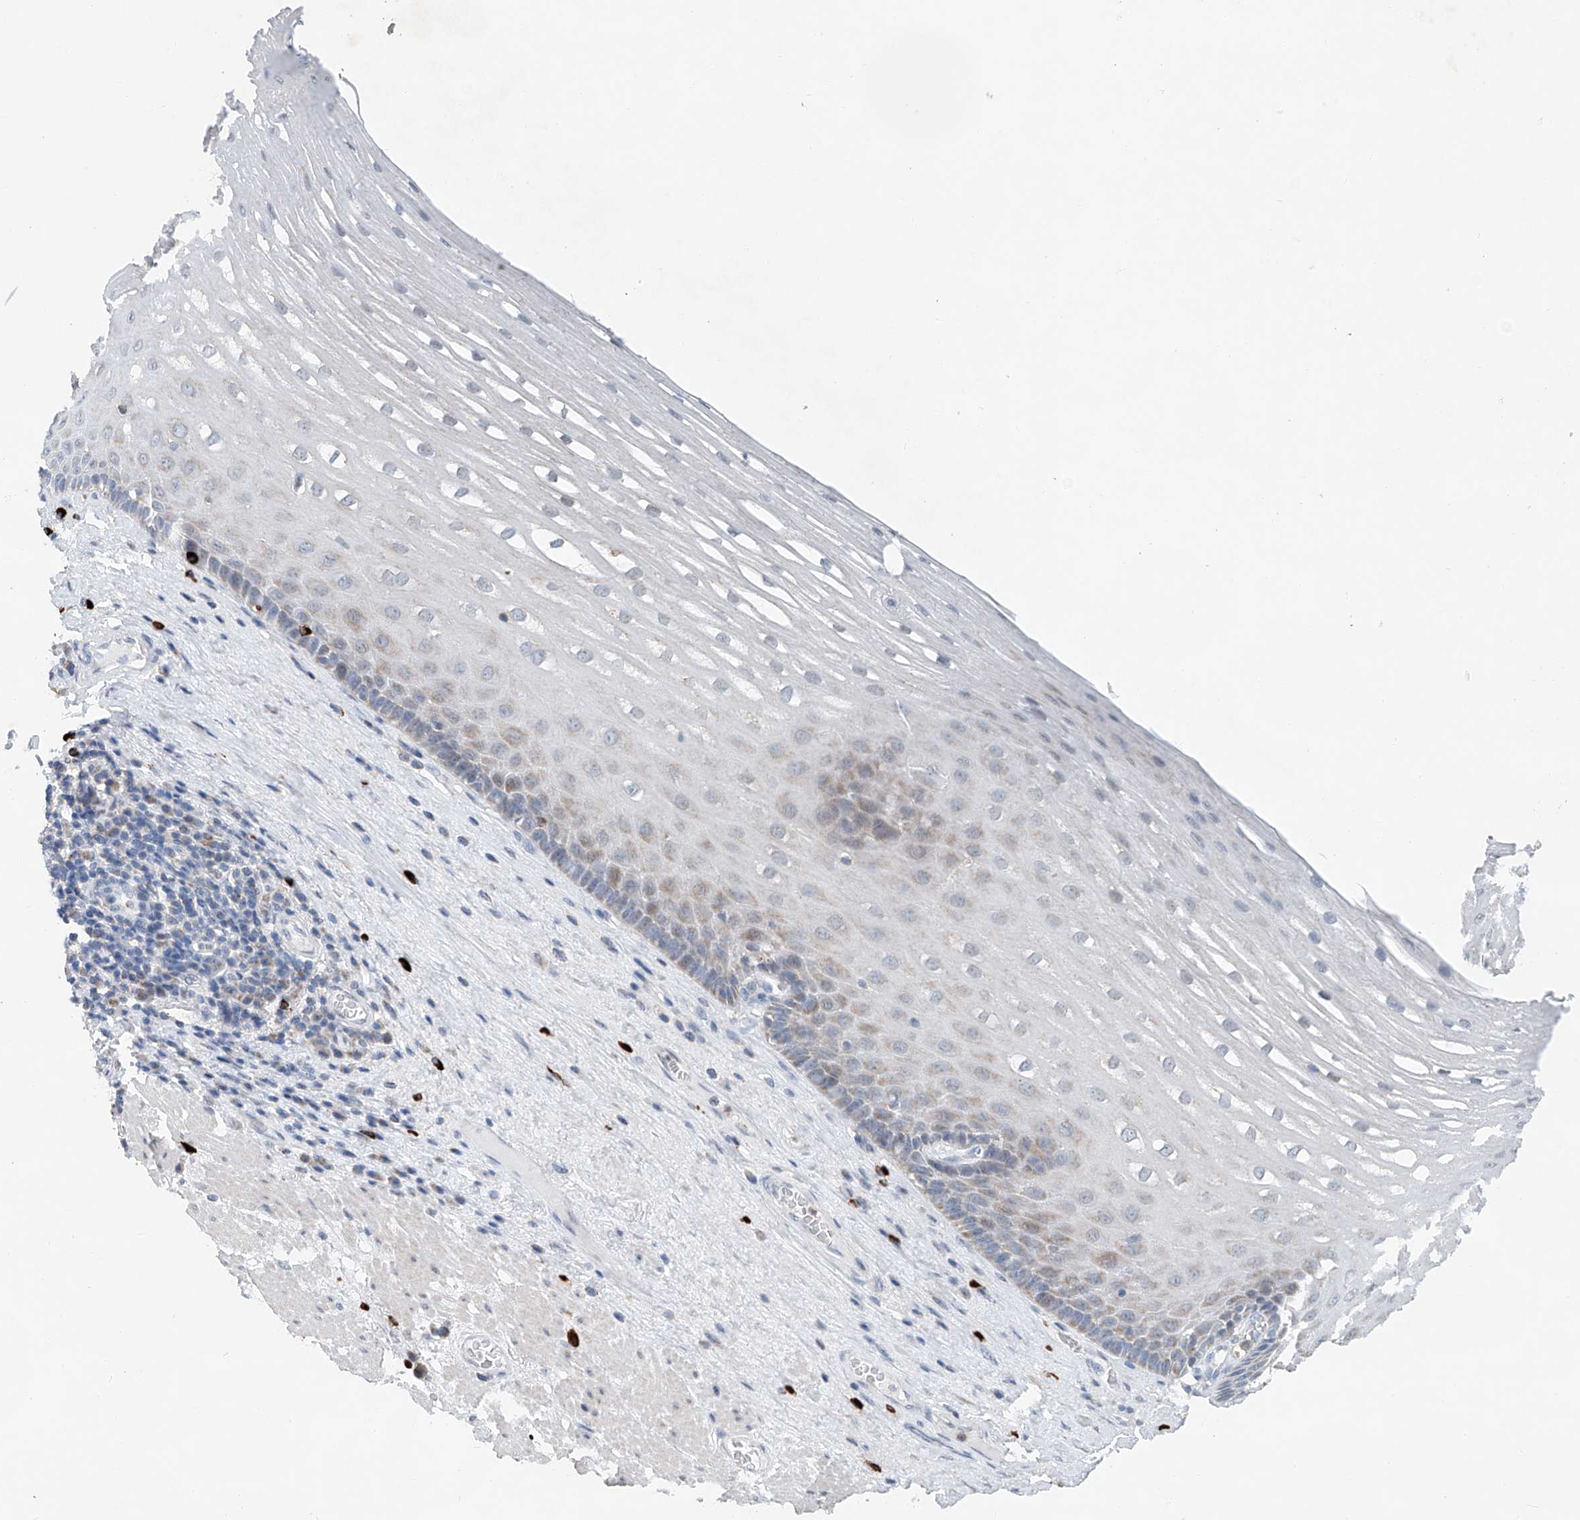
{"staining": {"intensity": "moderate", "quantity": "<25%", "location": "cytoplasmic/membranous"}, "tissue": "esophagus", "cell_type": "Squamous epithelial cells", "image_type": "normal", "snomed": [{"axis": "morphology", "description": "Normal tissue, NOS"}, {"axis": "topography", "description": "Esophagus"}], "caption": "The photomicrograph displays staining of normal esophagus, revealing moderate cytoplasmic/membranous protein staining (brown color) within squamous epithelial cells.", "gene": "KLF15", "patient": {"sex": "male", "age": 62}}